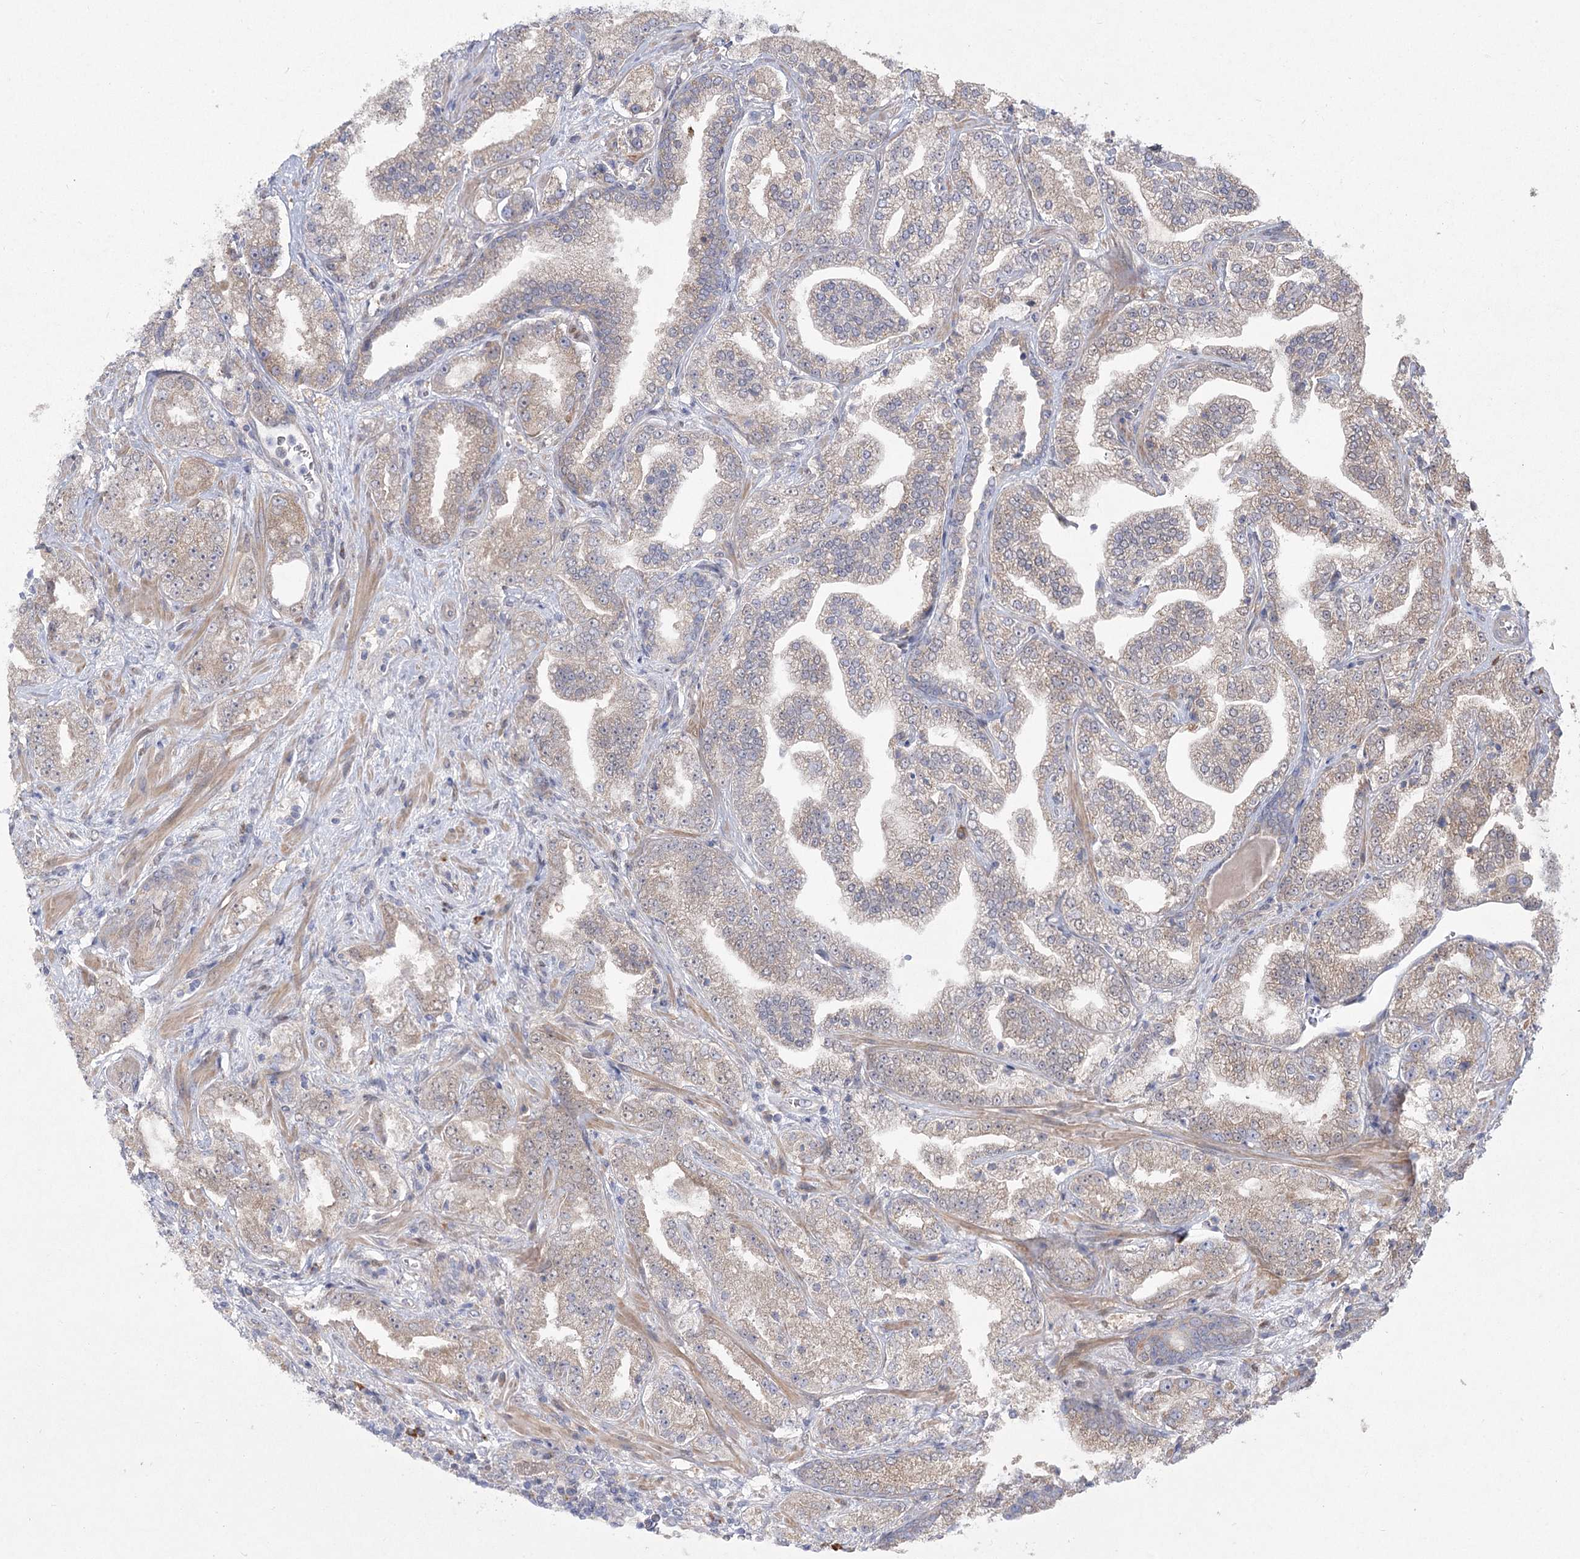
{"staining": {"intensity": "weak", "quantity": "25%-75%", "location": "cytoplasmic/membranous"}, "tissue": "prostate cancer", "cell_type": "Tumor cells", "image_type": "cancer", "snomed": [{"axis": "morphology", "description": "Adenocarcinoma, High grade"}, {"axis": "topography", "description": "Prostate"}], "caption": "Approximately 25%-75% of tumor cells in human prostate cancer reveal weak cytoplasmic/membranous protein expression as visualized by brown immunohistochemical staining.", "gene": "CAMTA1", "patient": {"sex": "male", "age": 64}}